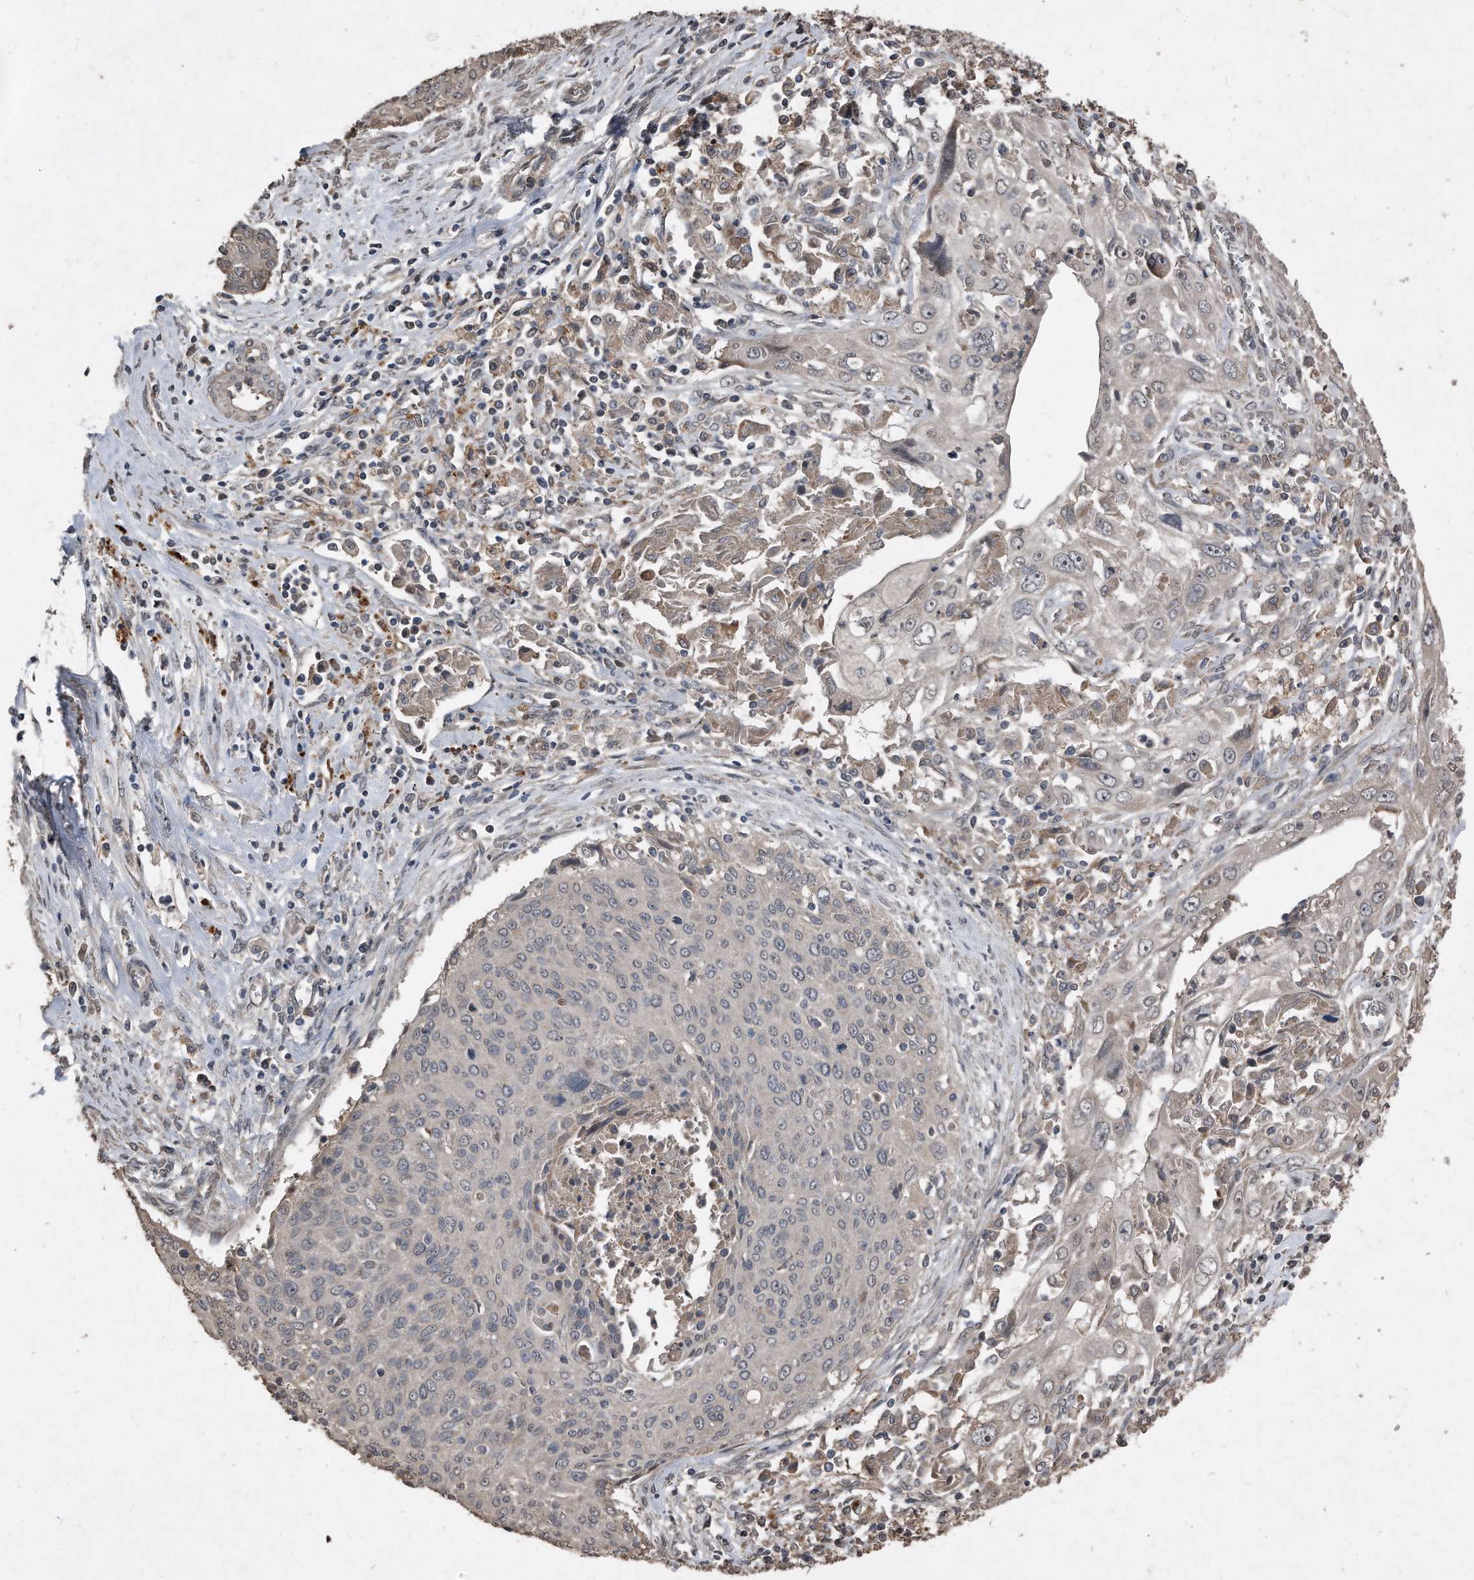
{"staining": {"intensity": "negative", "quantity": "none", "location": "none"}, "tissue": "cervical cancer", "cell_type": "Tumor cells", "image_type": "cancer", "snomed": [{"axis": "morphology", "description": "Squamous cell carcinoma, NOS"}, {"axis": "topography", "description": "Cervix"}], "caption": "IHC of human cervical squamous cell carcinoma displays no staining in tumor cells. (Stains: DAB immunohistochemistry with hematoxylin counter stain, Microscopy: brightfield microscopy at high magnification).", "gene": "ANKRD10", "patient": {"sex": "female", "age": 55}}